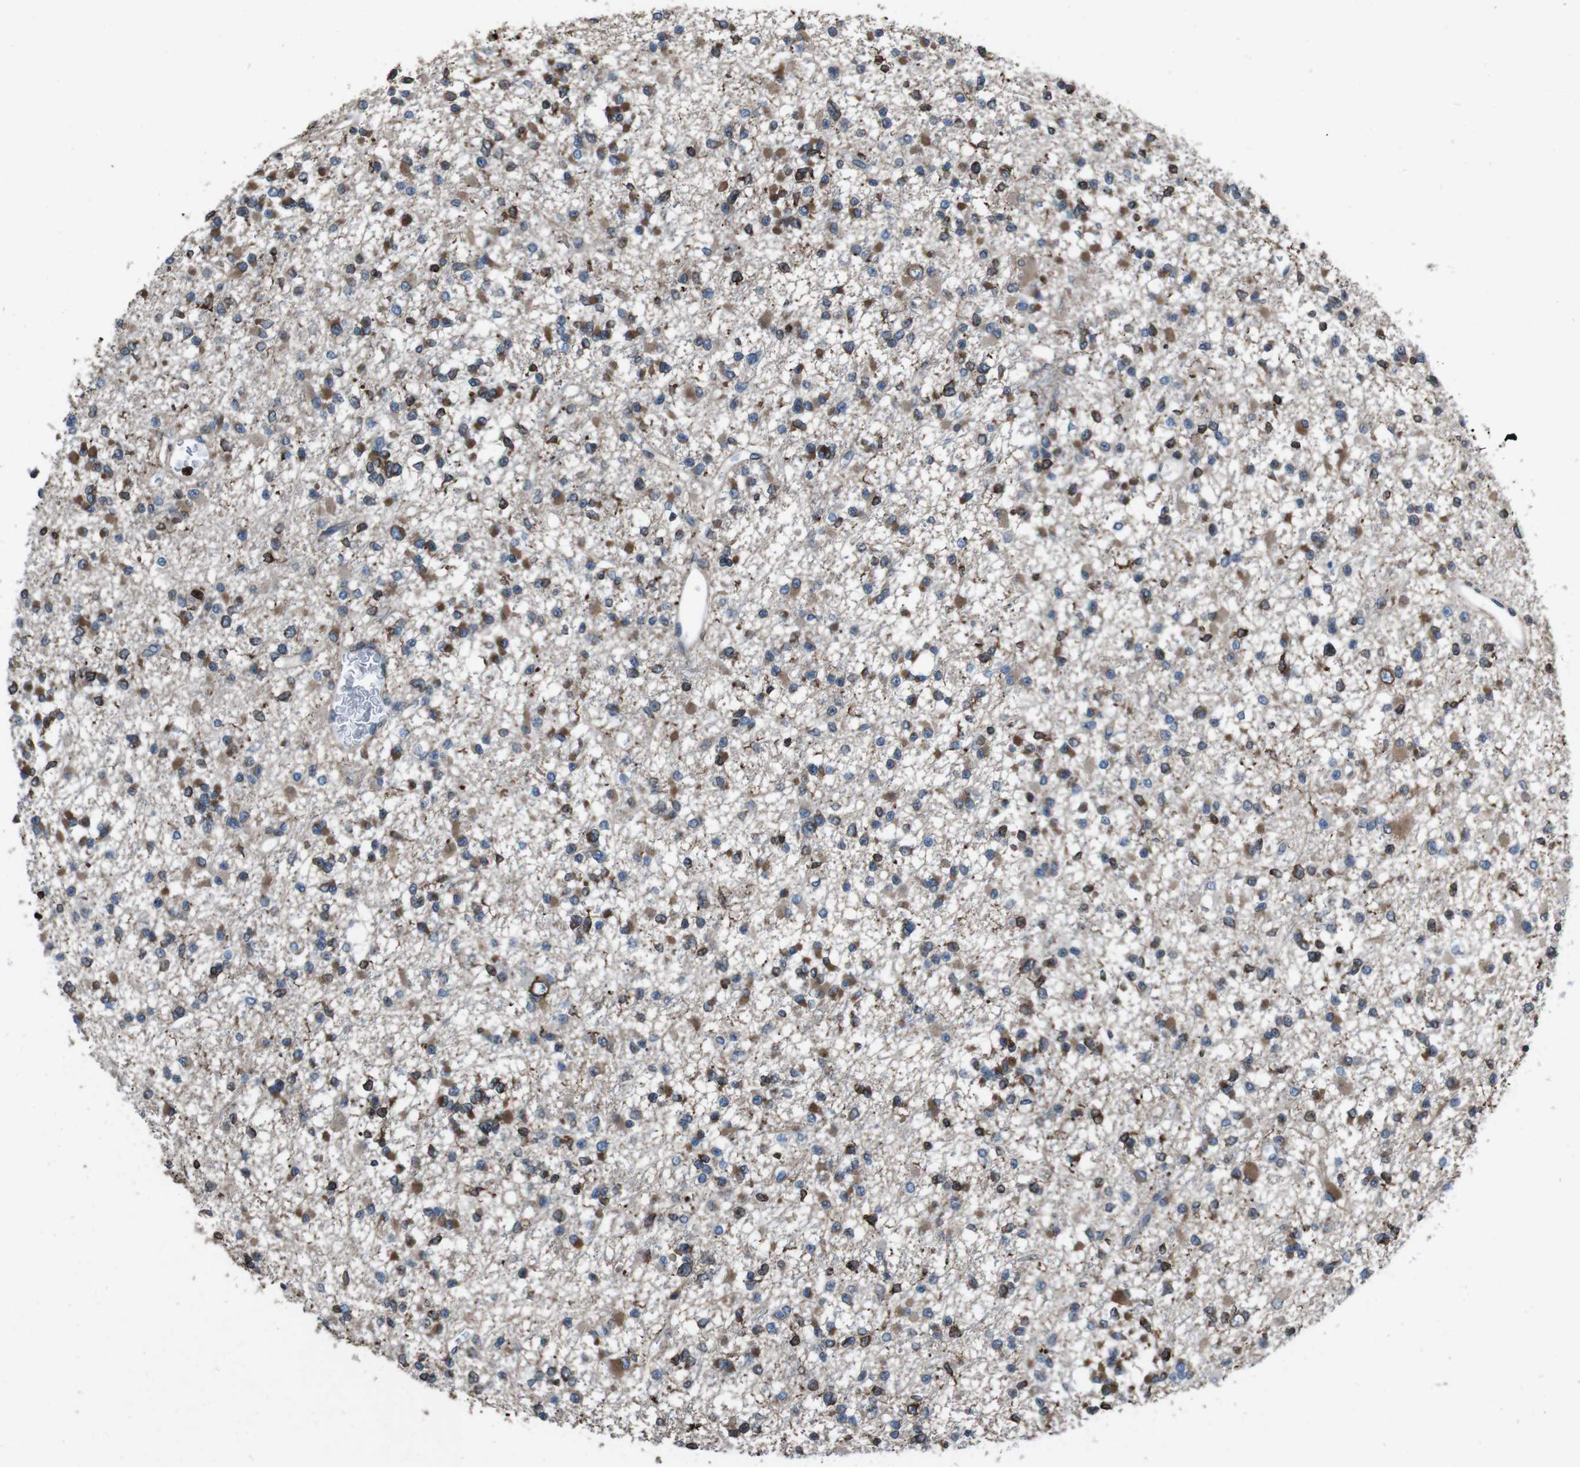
{"staining": {"intensity": "moderate", "quantity": "25%-75%", "location": "cytoplasmic/membranous"}, "tissue": "glioma", "cell_type": "Tumor cells", "image_type": "cancer", "snomed": [{"axis": "morphology", "description": "Glioma, malignant, Low grade"}, {"axis": "topography", "description": "Brain"}], "caption": "Moderate cytoplasmic/membranous staining for a protein is present in about 25%-75% of tumor cells of malignant glioma (low-grade) using IHC.", "gene": "APMAP", "patient": {"sex": "female", "age": 22}}